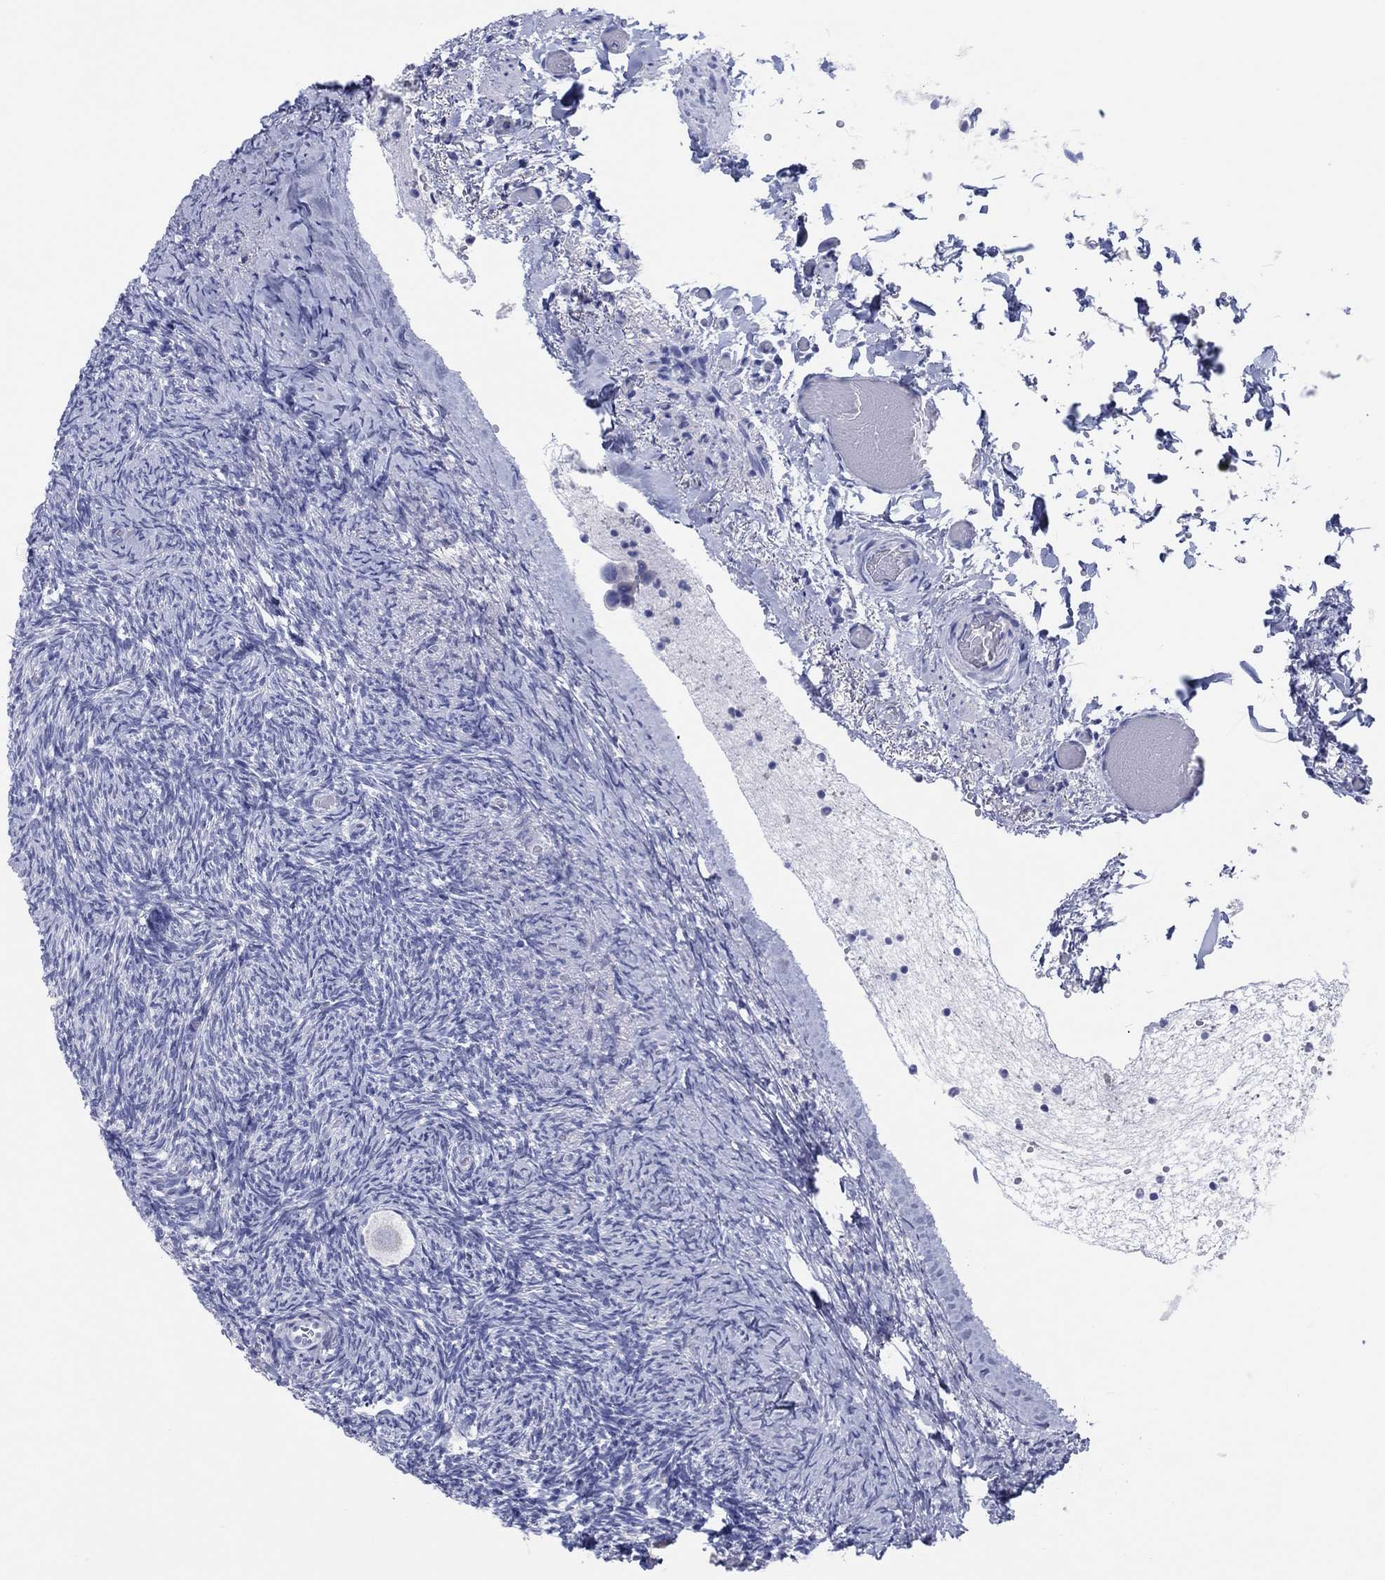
{"staining": {"intensity": "negative", "quantity": "none", "location": "none"}, "tissue": "ovary", "cell_type": "Follicle cells", "image_type": "normal", "snomed": [{"axis": "morphology", "description": "Normal tissue, NOS"}, {"axis": "topography", "description": "Ovary"}], "caption": "Immunohistochemistry (IHC) micrograph of normal human ovary stained for a protein (brown), which exhibits no staining in follicle cells.", "gene": "ERICH3", "patient": {"sex": "female", "age": 39}}